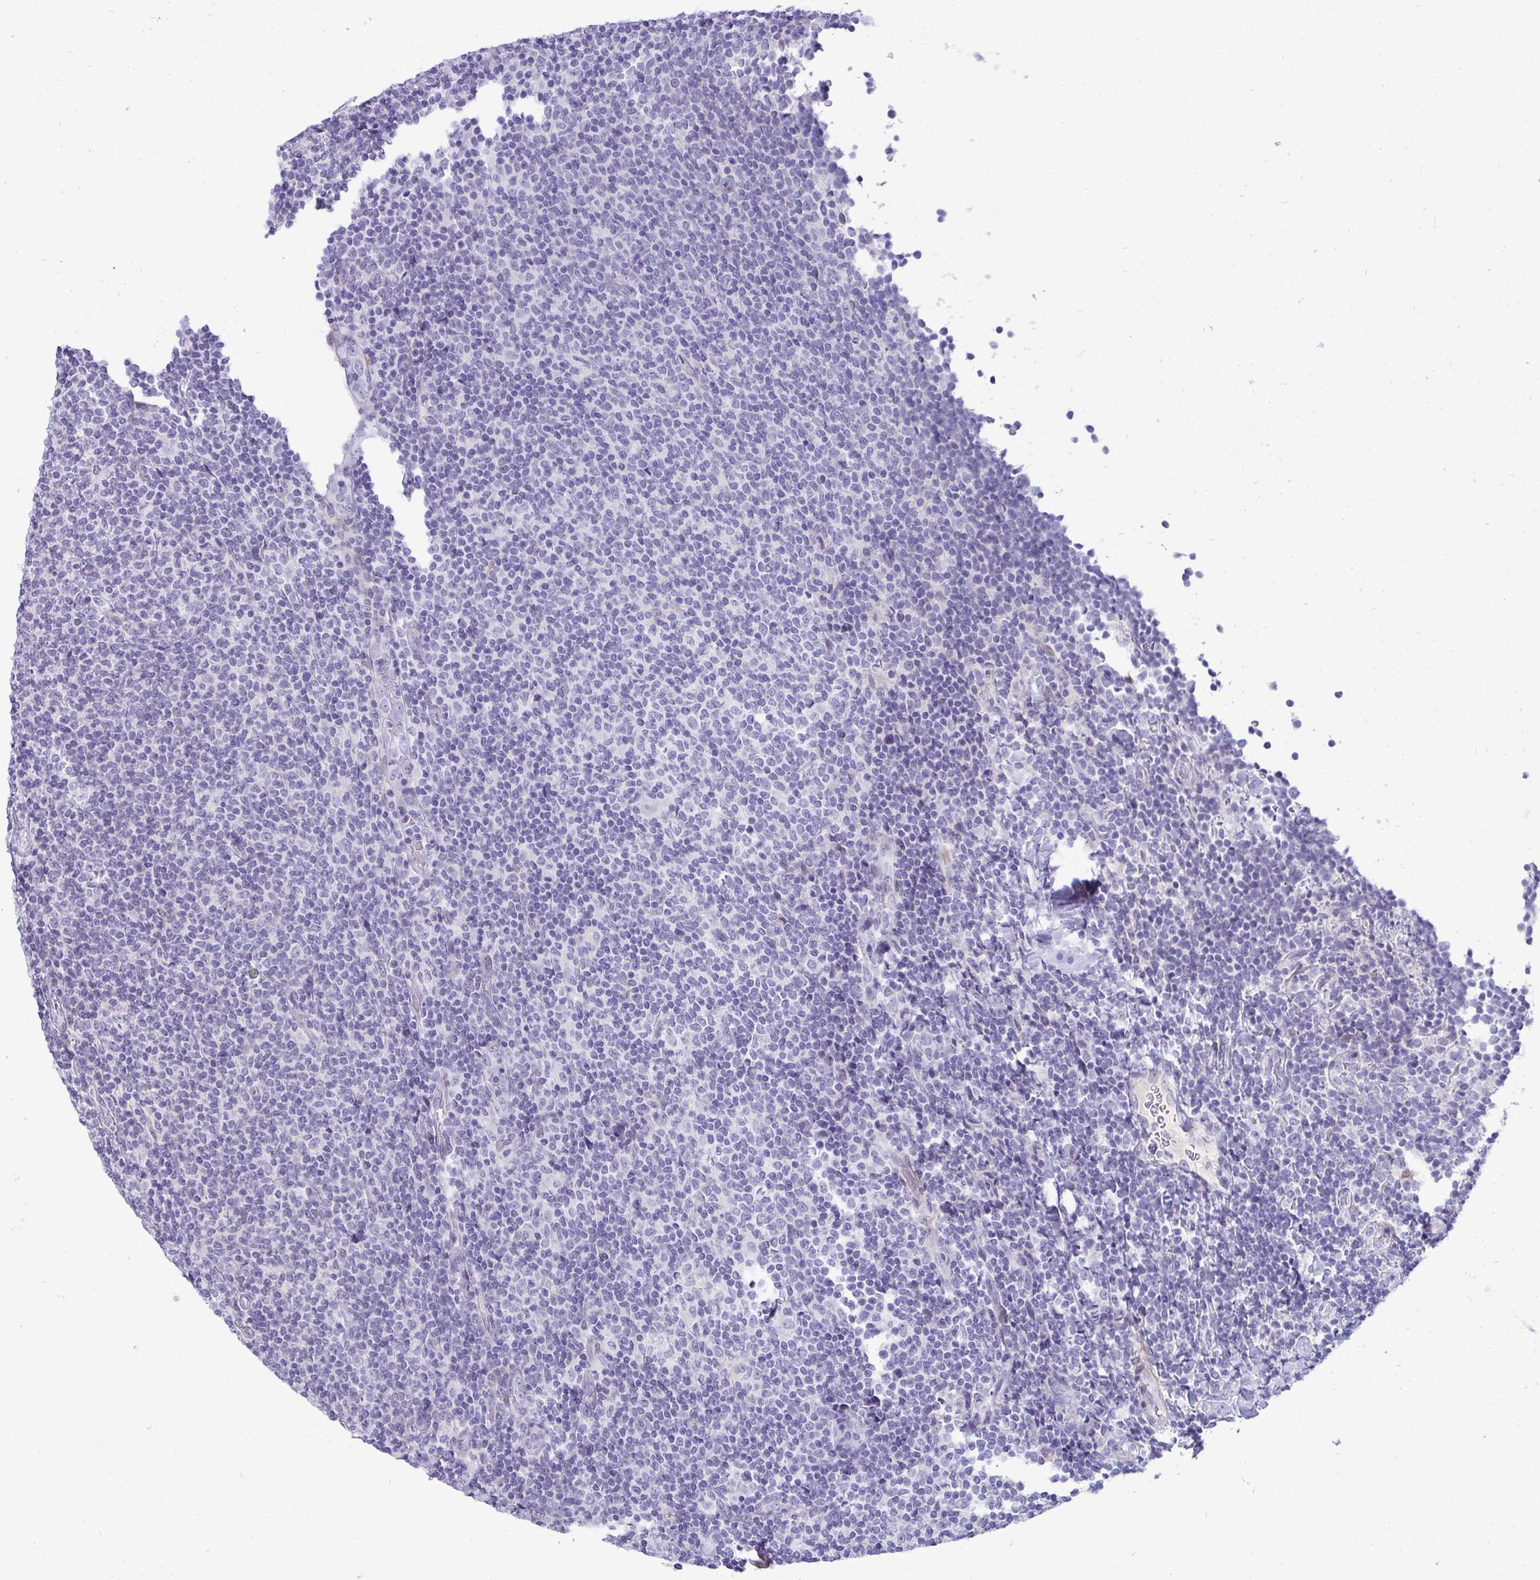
{"staining": {"intensity": "negative", "quantity": "none", "location": "none"}, "tissue": "lymphoma", "cell_type": "Tumor cells", "image_type": "cancer", "snomed": [{"axis": "morphology", "description": "Malignant lymphoma, non-Hodgkin's type, Low grade"}, {"axis": "topography", "description": "Lymph node"}], "caption": "Tumor cells show no significant protein staining in lymphoma. (DAB (3,3'-diaminobenzidine) immunohistochemistry, high magnification).", "gene": "HSPB6", "patient": {"sex": "male", "age": 52}}